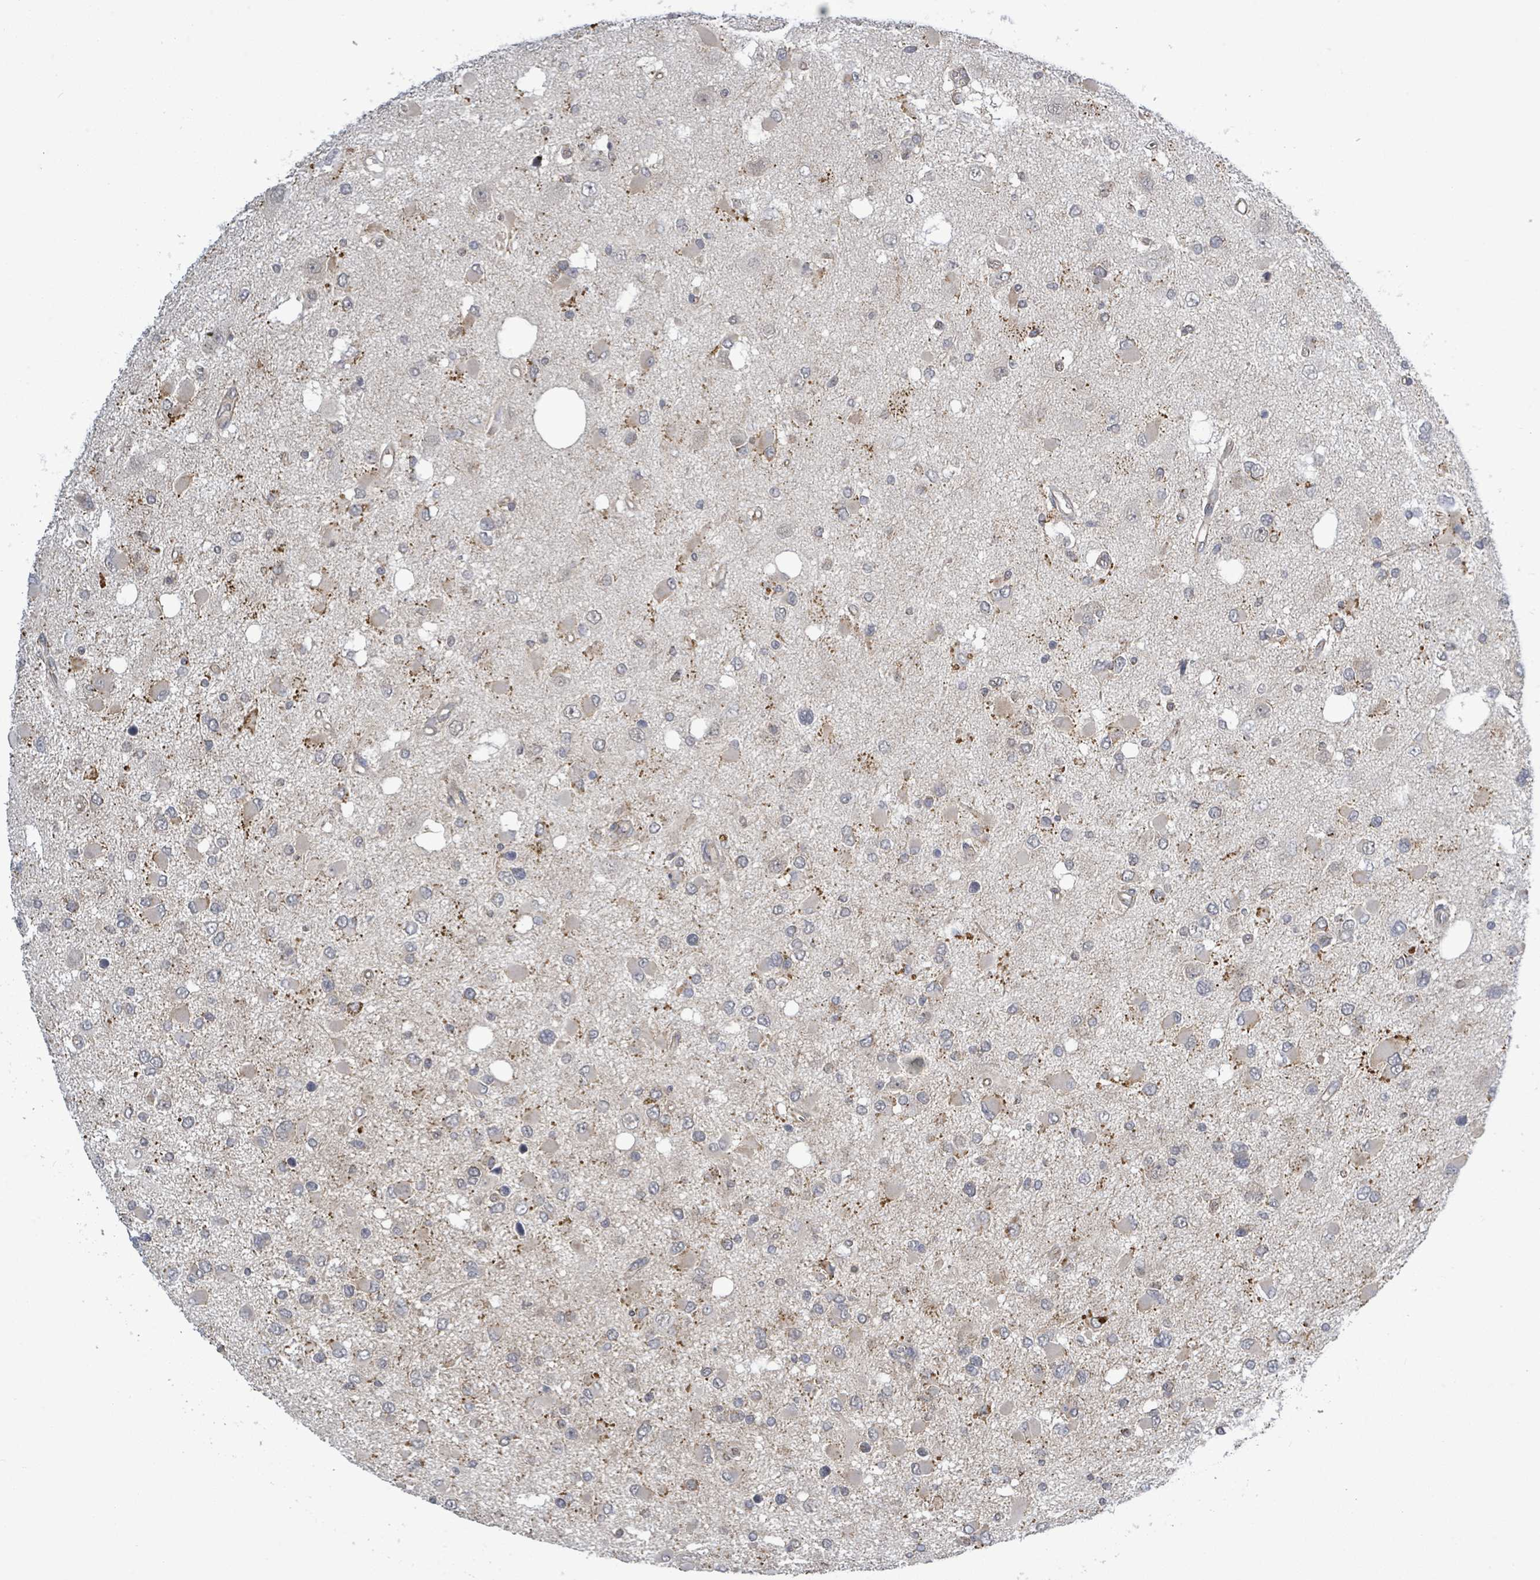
{"staining": {"intensity": "negative", "quantity": "none", "location": "none"}, "tissue": "glioma", "cell_type": "Tumor cells", "image_type": "cancer", "snomed": [{"axis": "morphology", "description": "Glioma, malignant, High grade"}, {"axis": "topography", "description": "Brain"}], "caption": "Tumor cells are negative for protein expression in human glioma. The staining was performed using DAB to visualize the protein expression in brown, while the nuclei were stained in blue with hematoxylin (Magnification: 20x).", "gene": "COQ10B", "patient": {"sex": "male", "age": 53}}